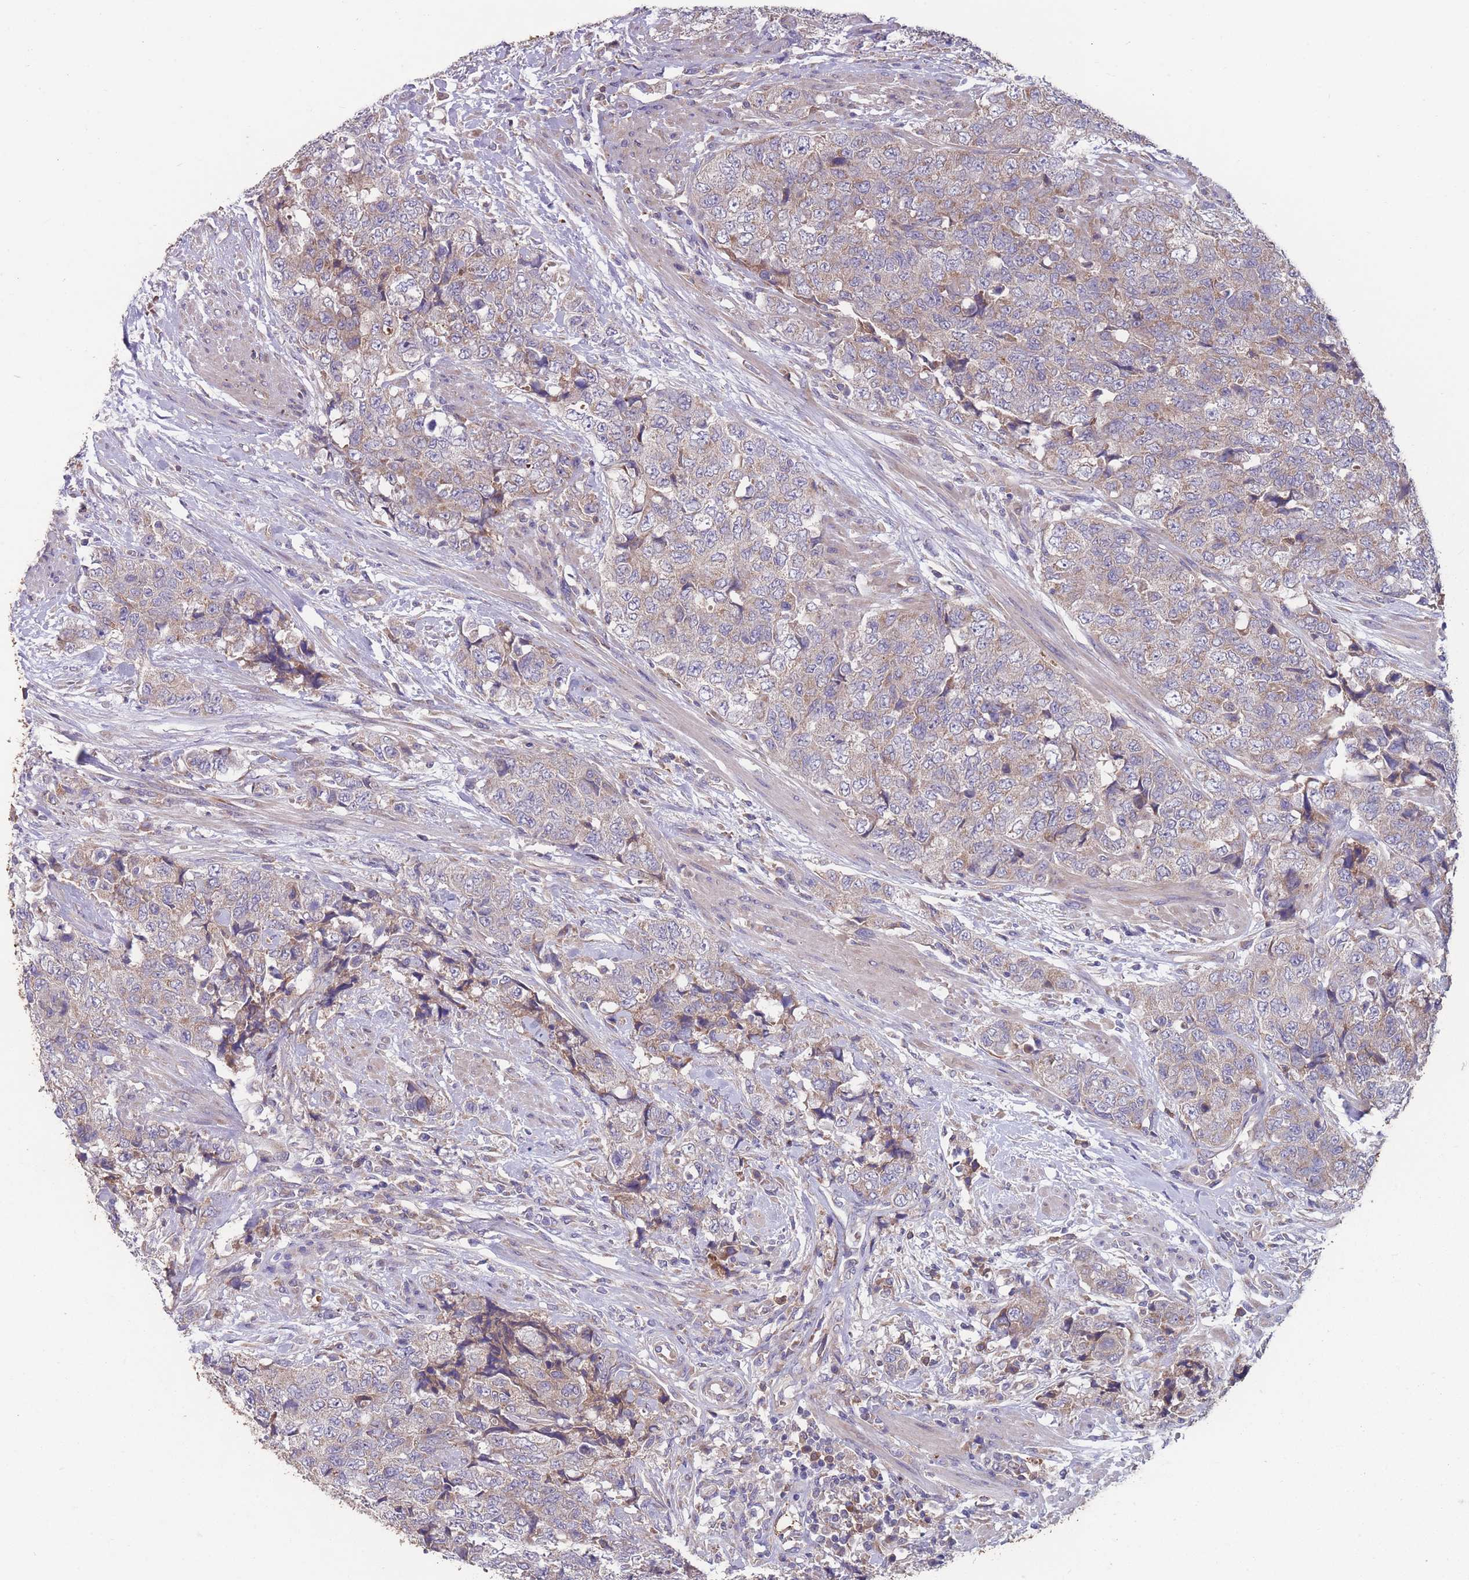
{"staining": {"intensity": "weak", "quantity": ">75%", "location": "cytoplasmic/membranous"}, "tissue": "urothelial cancer", "cell_type": "Tumor cells", "image_type": "cancer", "snomed": [{"axis": "morphology", "description": "Urothelial carcinoma, High grade"}, {"axis": "topography", "description": "Urinary bladder"}], "caption": "Protein staining displays weak cytoplasmic/membranous expression in about >75% of tumor cells in high-grade urothelial carcinoma.", "gene": "STIM2", "patient": {"sex": "female", "age": 78}}